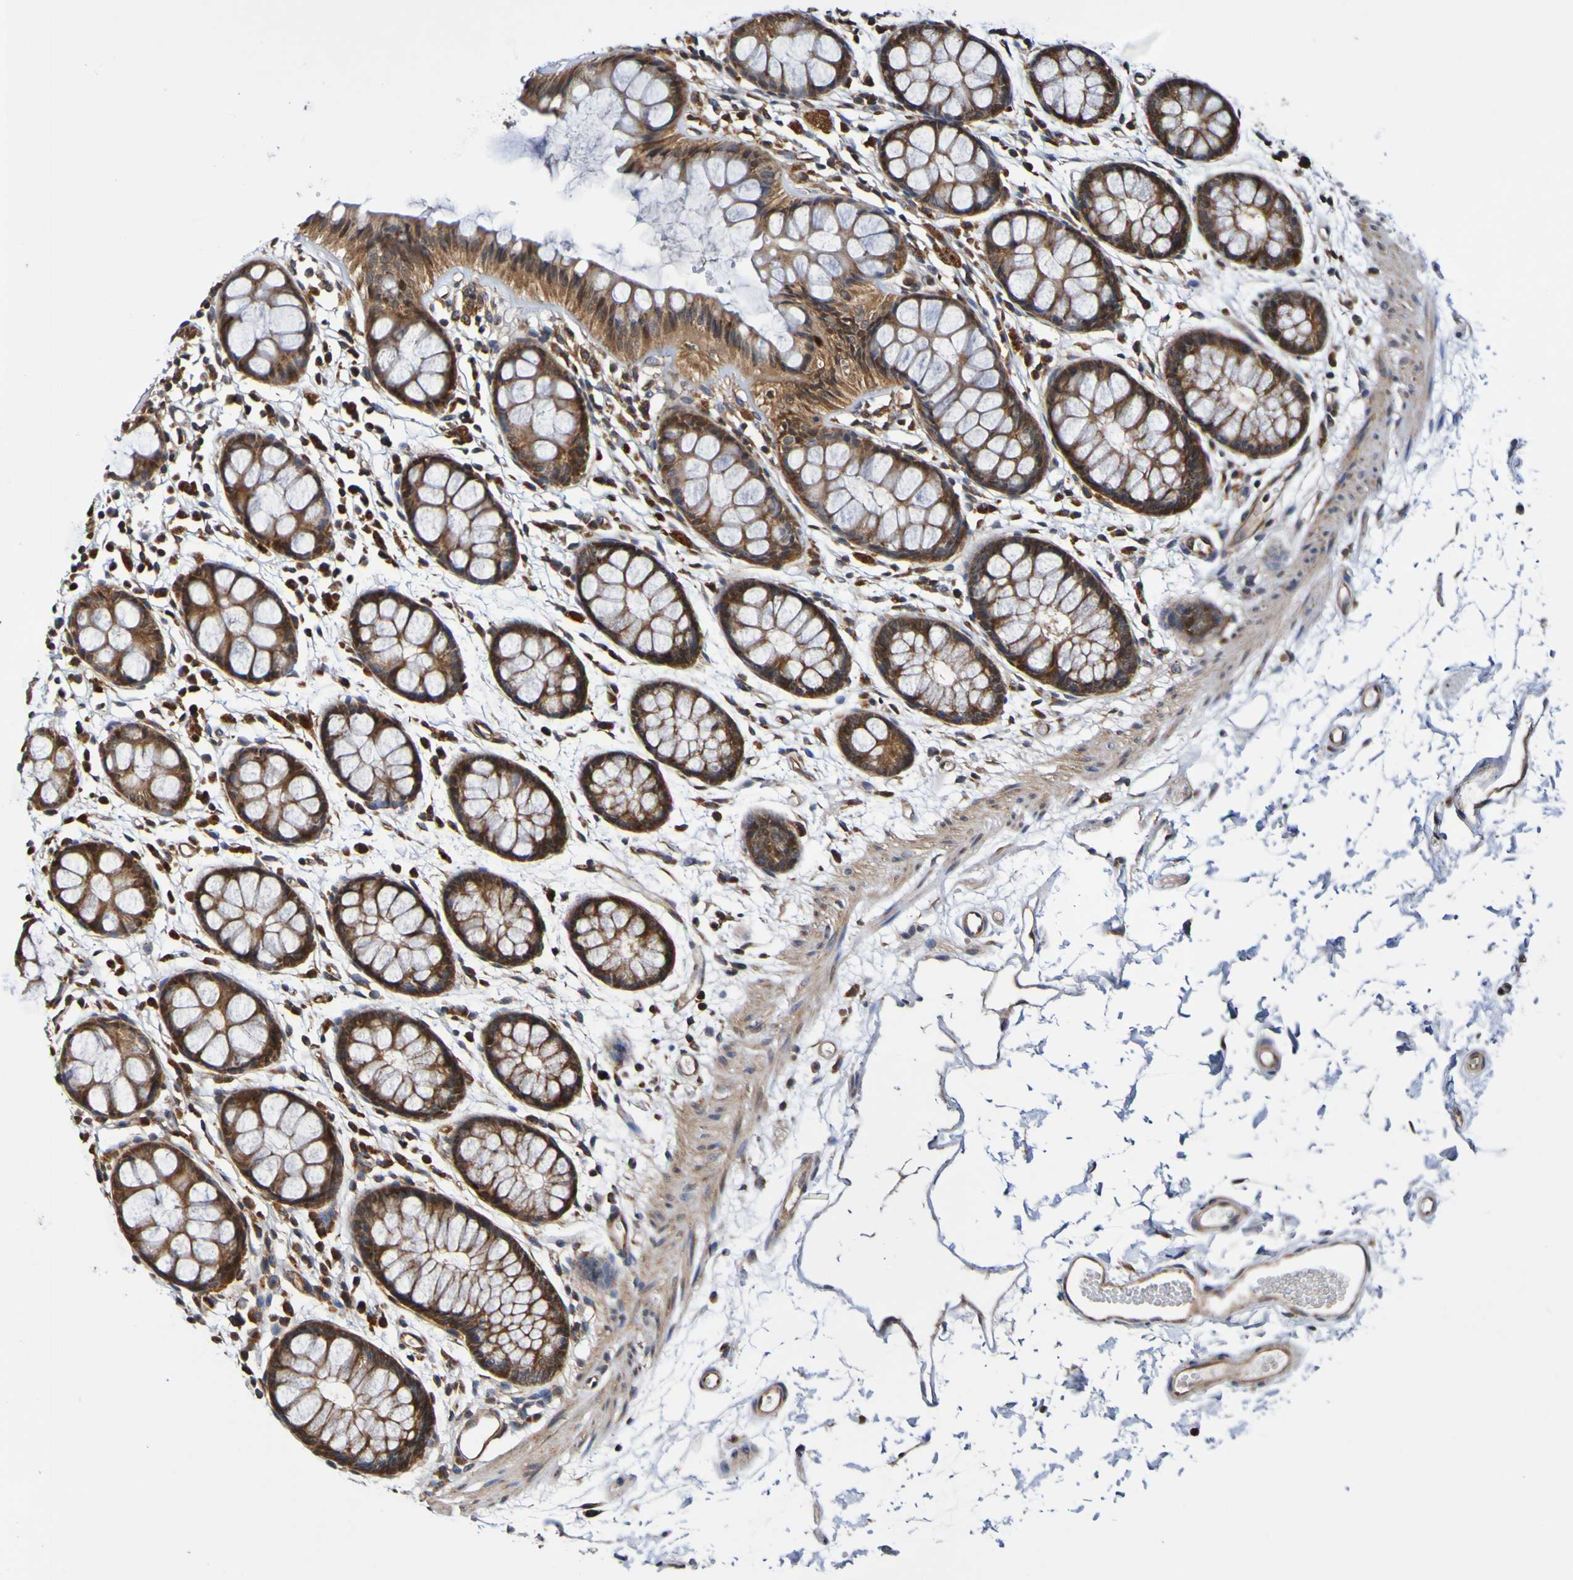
{"staining": {"intensity": "strong", "quantity": ">75%", "location": "cytoplasmic/membranous"}, "tissue": "rectum", "cell_type": "Glandular cells", "image_type": "normal", "snomed": [{"axis": "morphology", "description": "Normal tissue, NOS"}, {"axis": "topography", "description": "Rectum"}], "caption": "Brown immunohistochemical staining in normal rectum demonstrates strong cytoplasmic/membranous expression in approximately >75% of glandular cells.", "gene": "AXIN1", "patient": {"sex": "female", "age": 66}}